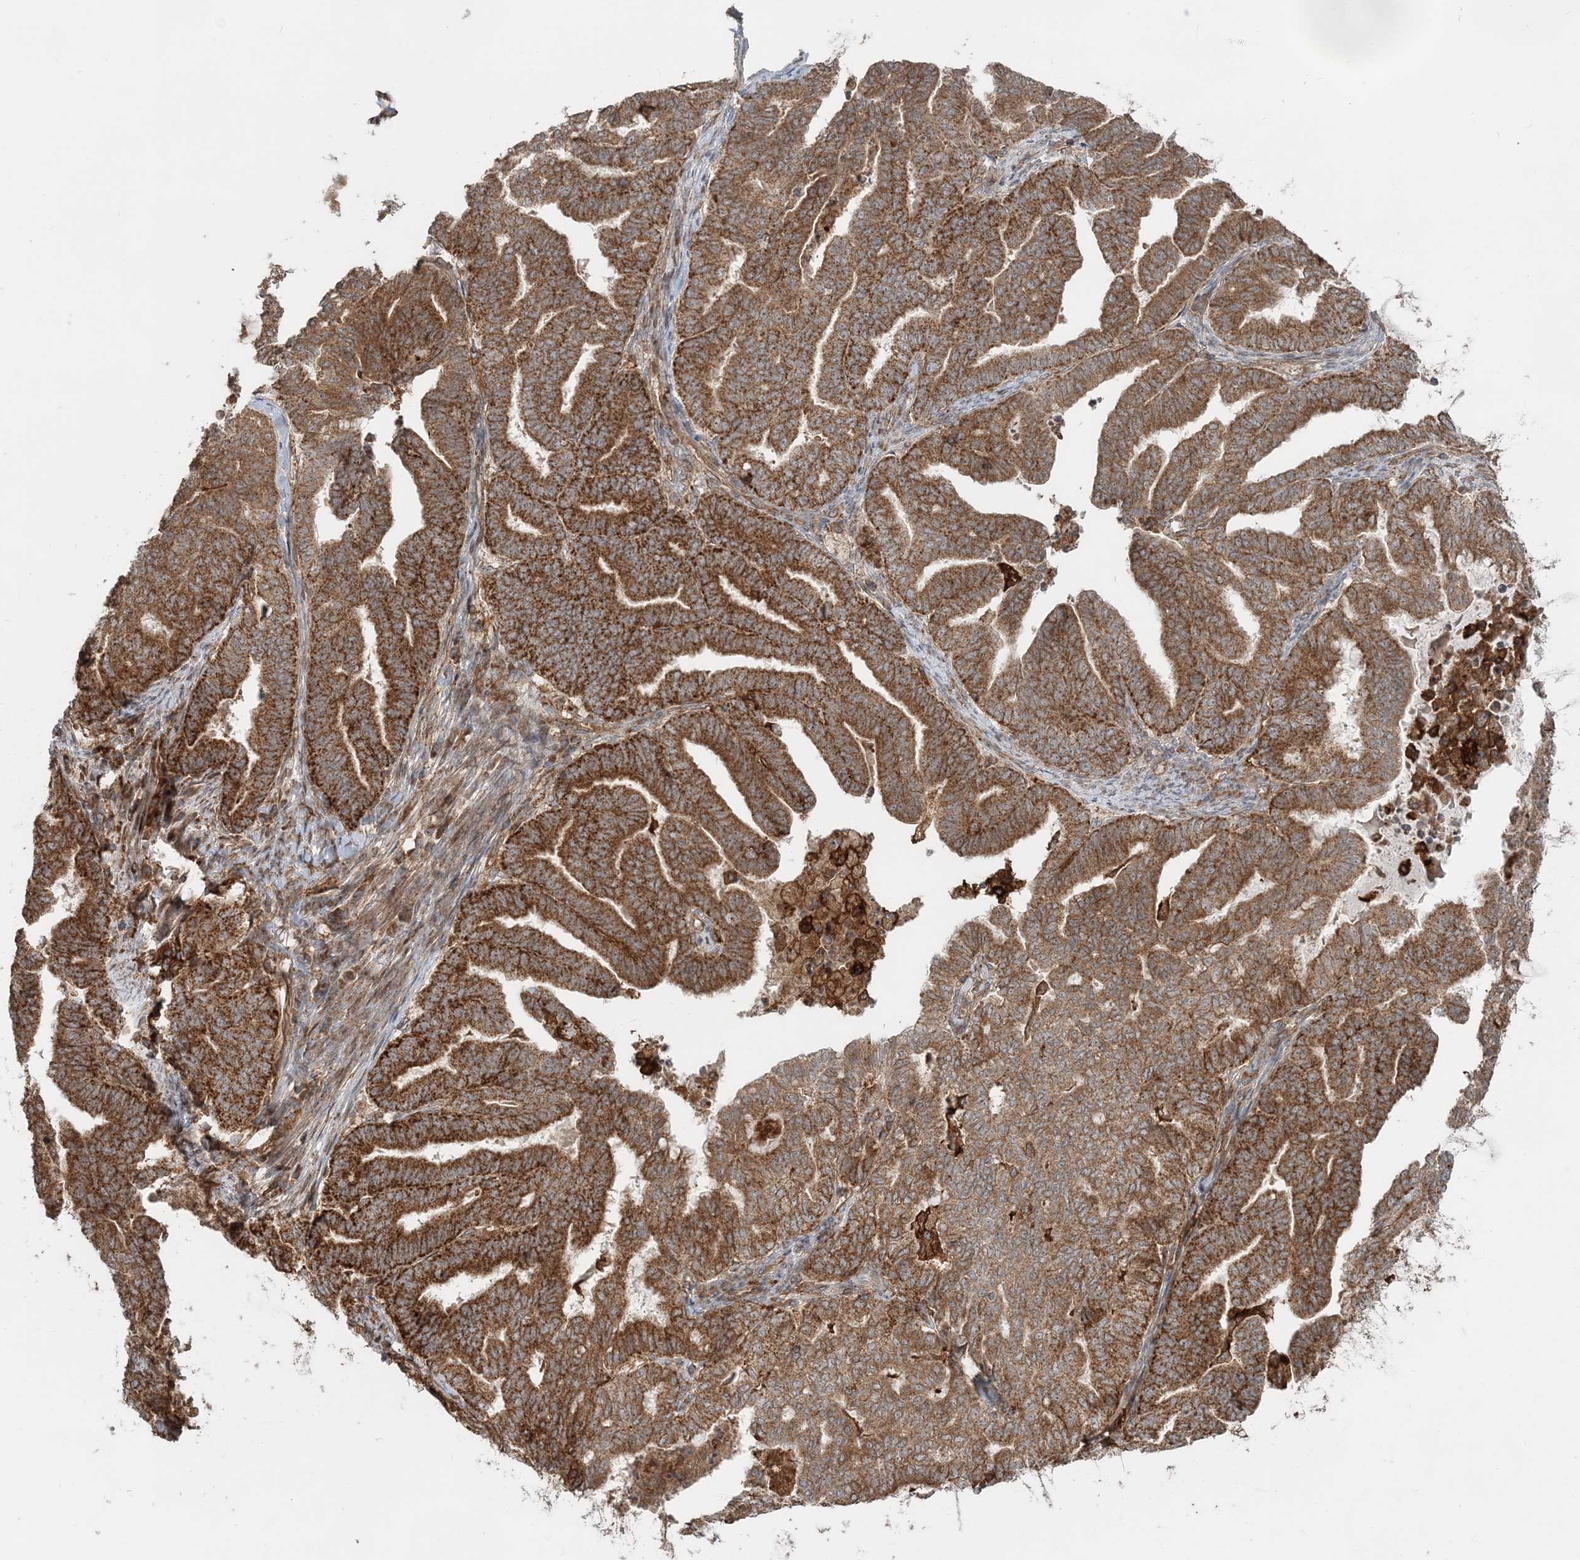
{"staining": {"intensity": "strong", "quantity": ">75%", "location": "cytoplasmic/membranous"}, "tissue": "endometrial cancer", "cell_type": "Tumor cells", "image_type": "cancer", "snomed": [{"axis": "morphology", "description": "Adenocarcinoma, NOS"}, {"axis": "topography", "description": "Endometrium"}], "caption": "Brown immunohistochemical staining in human endometrial cancer (adenocarcinoma) exhibits strong cytoplasmic/membranous expression in approximately >75% of tumor cells.", "gene": "LRPPRC", "patient": {"sex": "female", "age": 79}}